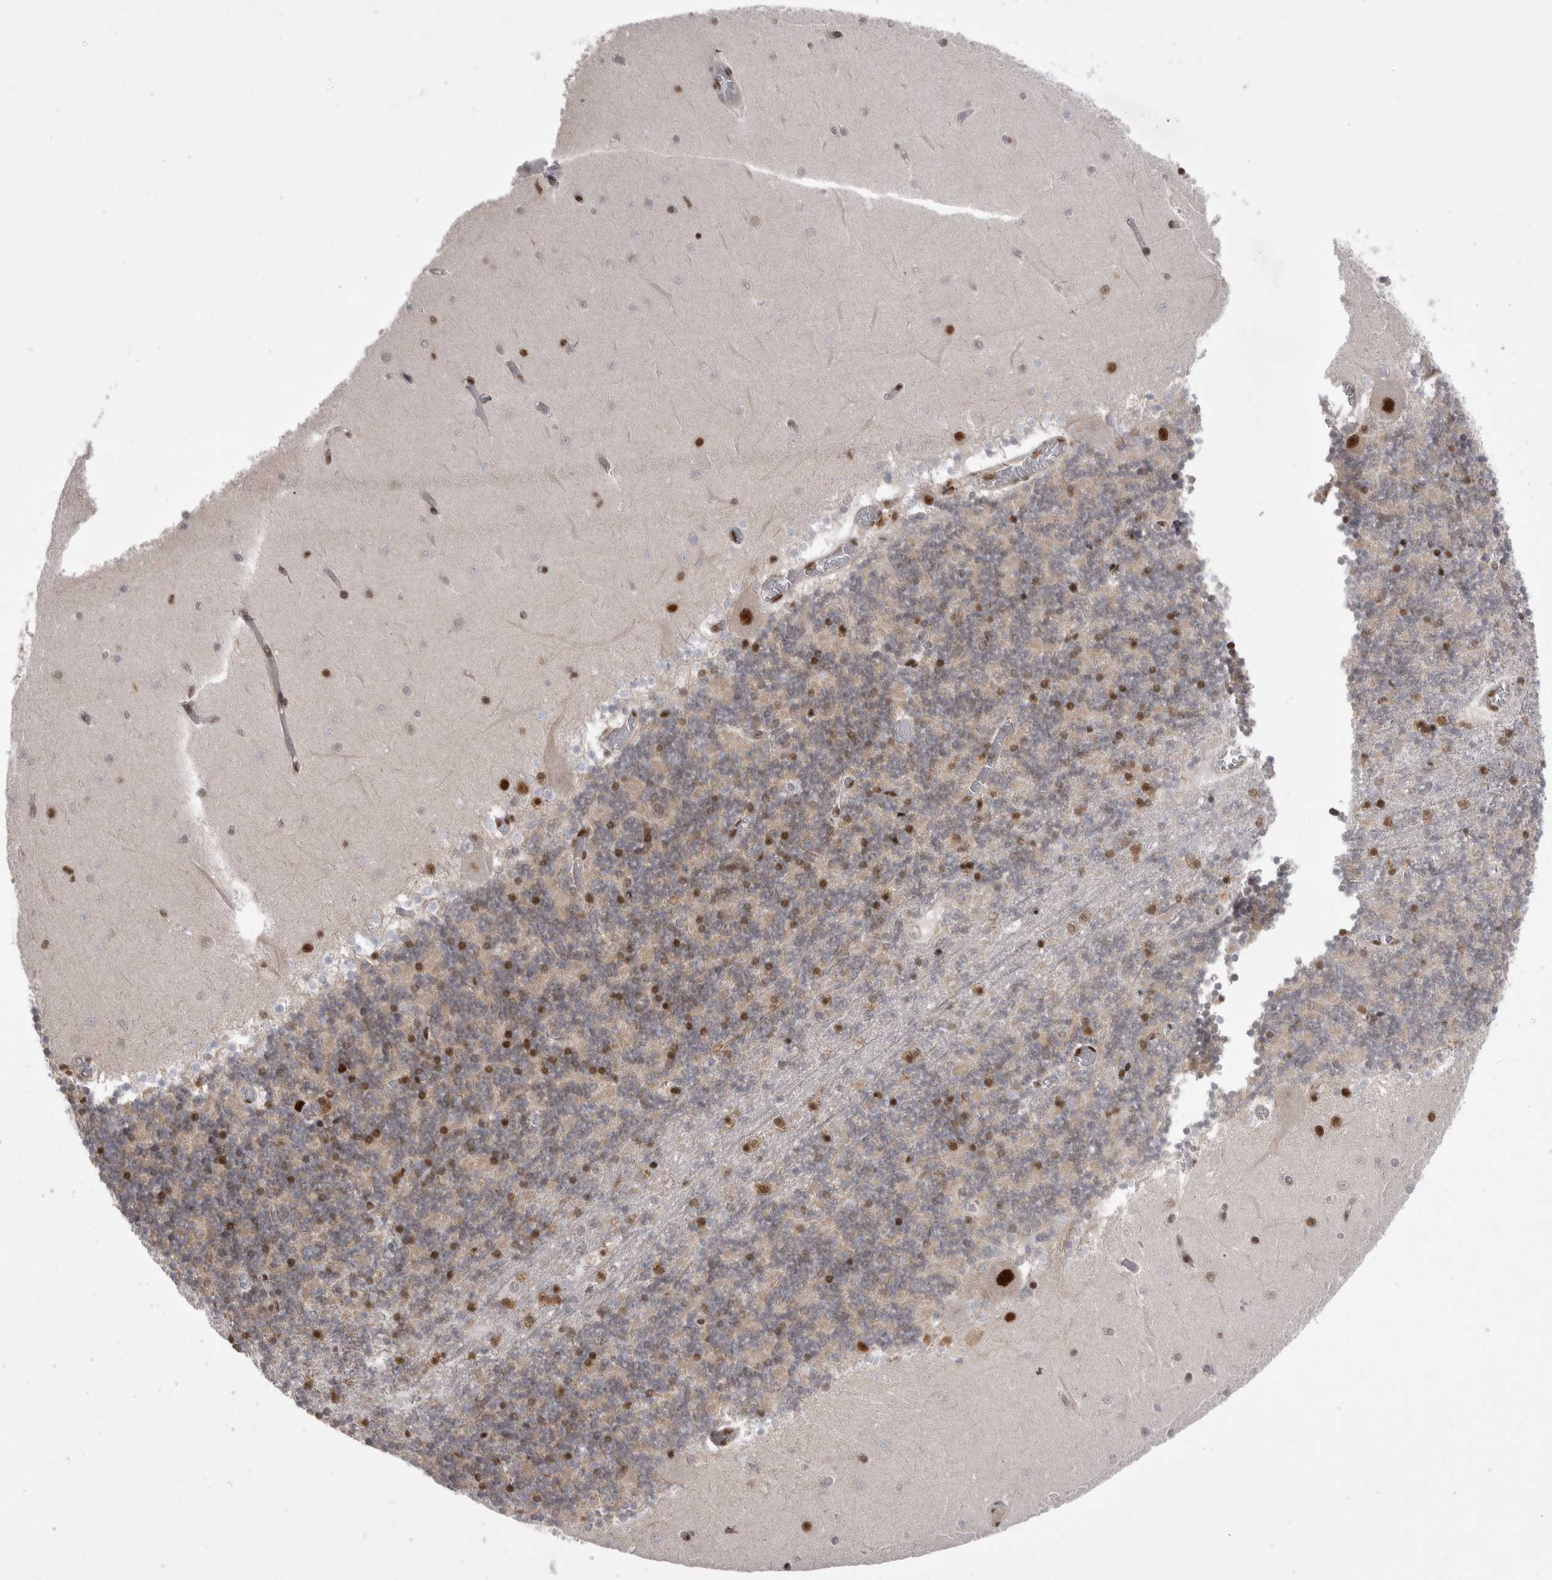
{"staining": {"intensity": "strong", "quantity": ">75%", "location": "nuclear"}, "tissue": "cerebellum", "cell_type": "Cells in granular layer", "image_type": "normal", "snomed": [{"axis": "morphology", "description": "Normal tissue, NOS"}, {"axis": "topography", "description": "Cerebellum"}], "caption": "This micrograph demonstrates immunohistochemistry staining of benign cerebellum, with high strong nuclear positivity in approximately >75% of cells in granular layer.", "gene": "PPP1R8", "patient": {"sex": "female", "age": 28}}